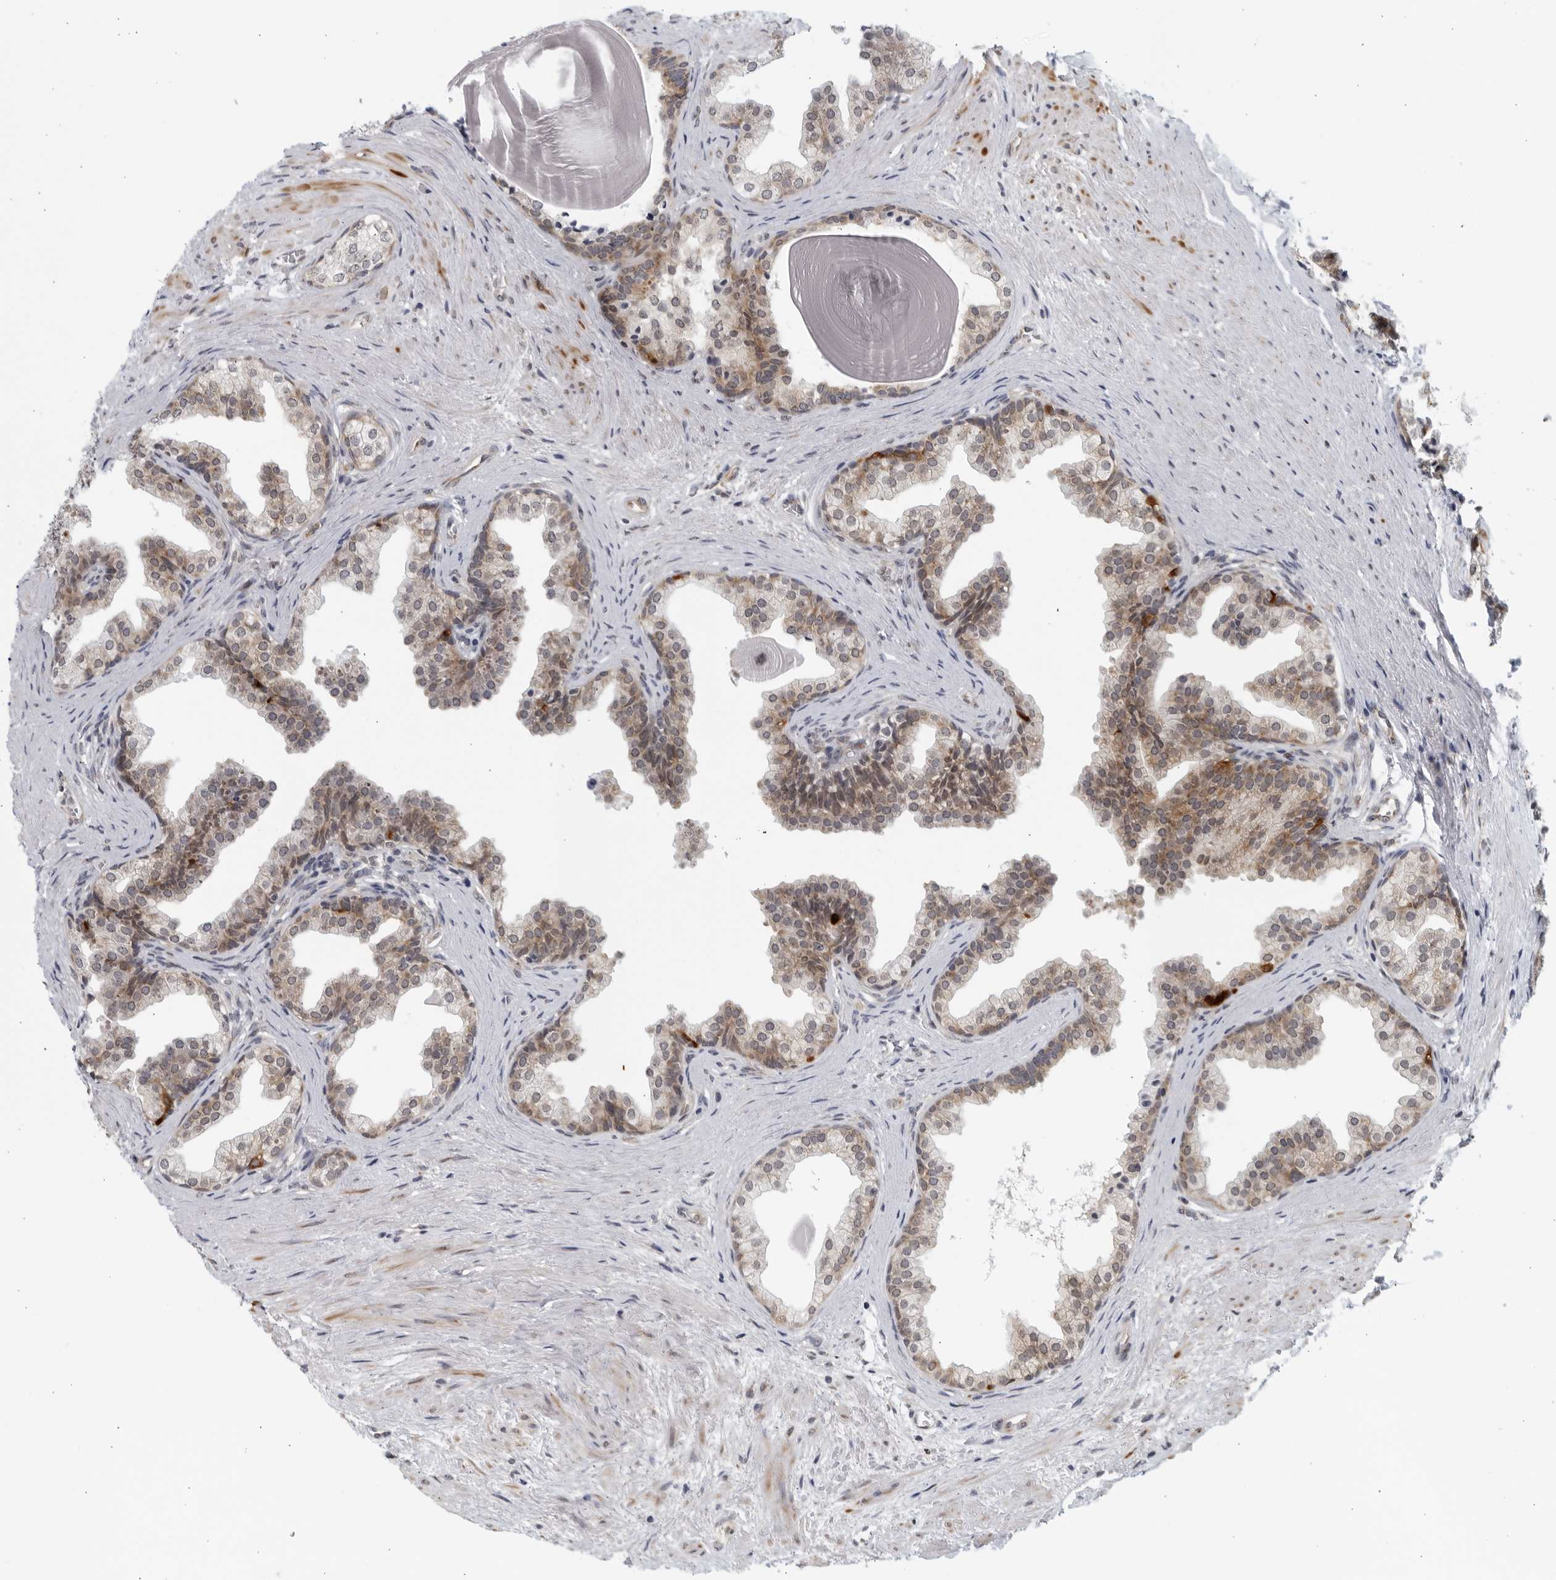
{"staining": {"intensity": "weak", "quantity": "25%-75%", "location": "cytoplasmic/membranous"}, "tissue": "prostate", "cell_type": "Glandular cells", "image_type": "normal", "snomed": [{"axis": "morphology", "description": "Normal tissue, NOS"}, {"axis": "topography", "description": "Prostate"}], "caption": "Weak cytoplasmic/membranous expression is appreciated in approximately 25%-75% of glandular cells in normal prostate. (DAB = brown stain, brightfield microscopy at high magnification).", "gene": "RC3H1", "patient": {"sex": "male", "age": 48}}